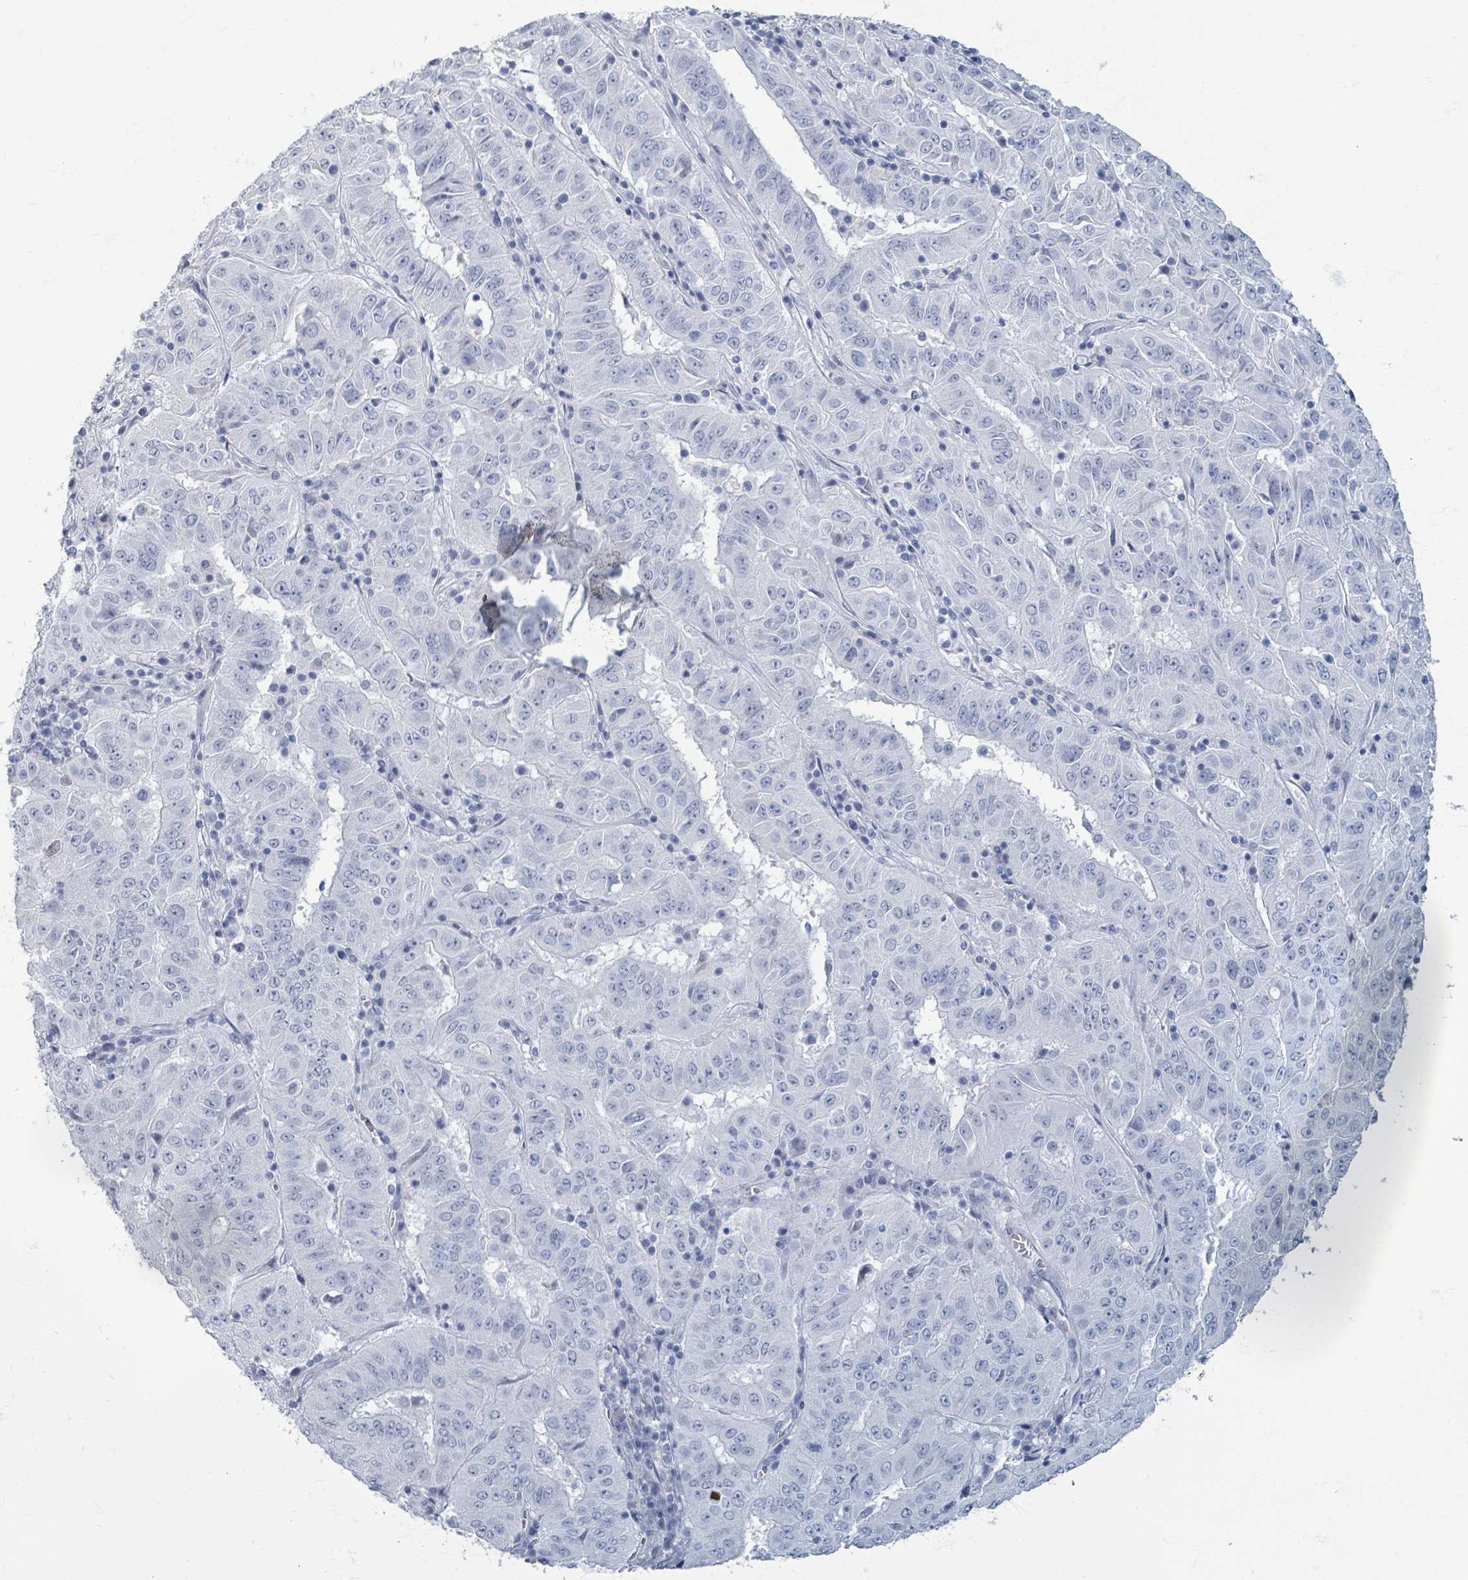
{"staining": {"intensity": "negative", "quantity": "none", "location": "none"}, "tissue": "pancreatic cancer", "cell_type": "Tumor cells", "image_type": "cancer", "snomed": [{"axis": "morphology", "description": "Adenocarcinoma, NOS"}, {"axis": "topography", "description": "Pancreas"}], "caption": "This is a image of immunohistochemistry (IHC) staining of pancreatic cancer (adenocarcinoma), which shows no staining in tumor cells.", "gene": "TAS2R1", "patient": {"sex": "male", "age": 63}}